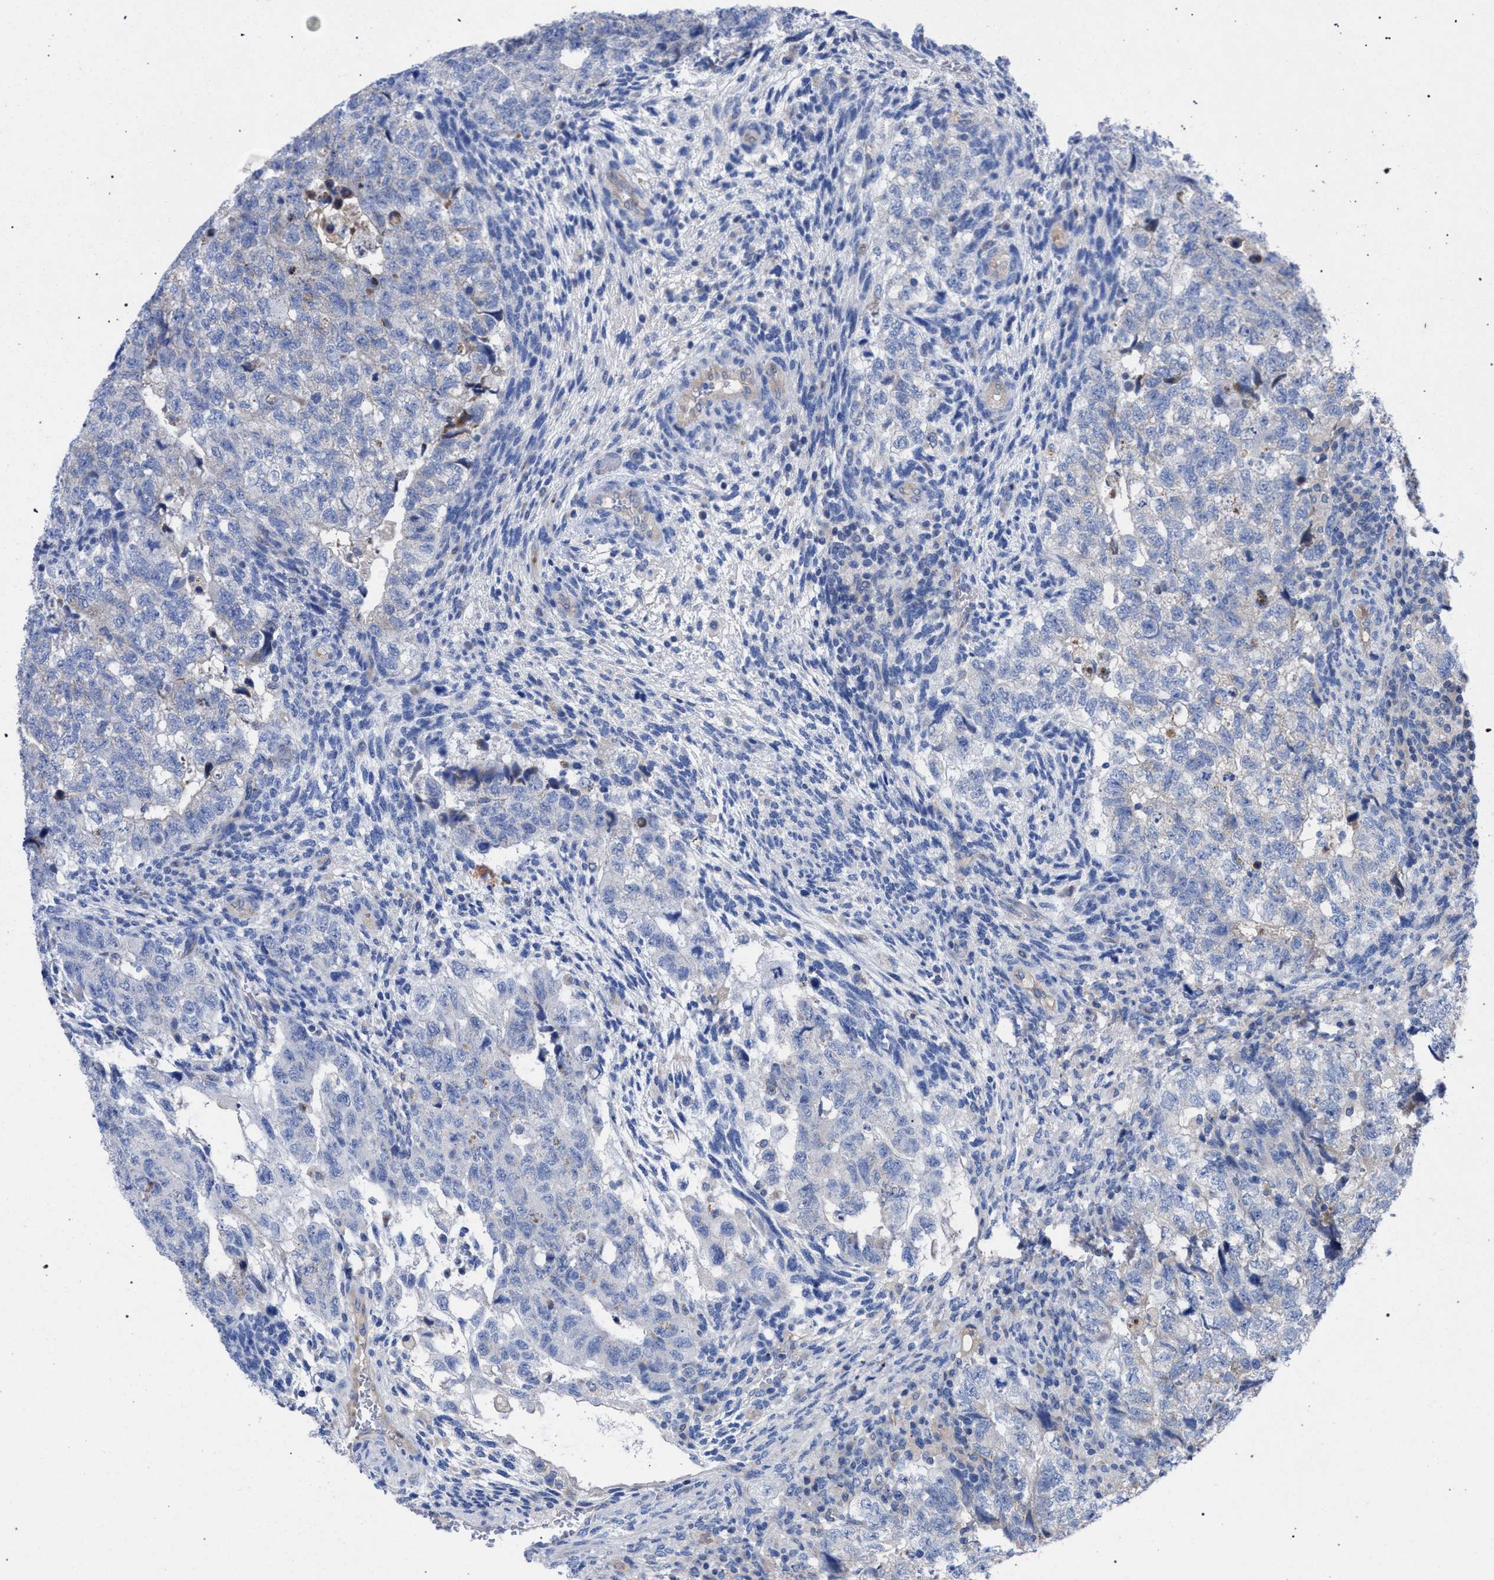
{"staining": {"intensity": "negative", "quantity": "none", "location": "none"}, "tissue": "testis cancer", "cell_type": "Tumor cells", "image_type": "cancer", "snomed": [{"axis": "morphology", "description": "Carcinoma, Embryonal, NOS"}, {"axis": "topography", "description": "Testis"}], "caption": "Tumor cells show no significant expression in embryonal carcinoma (testis). (DAB immunohistochemistry (IHC), high magnification).", "gene": "GMPR", "patient": {"sex": "male", "age": 36}}